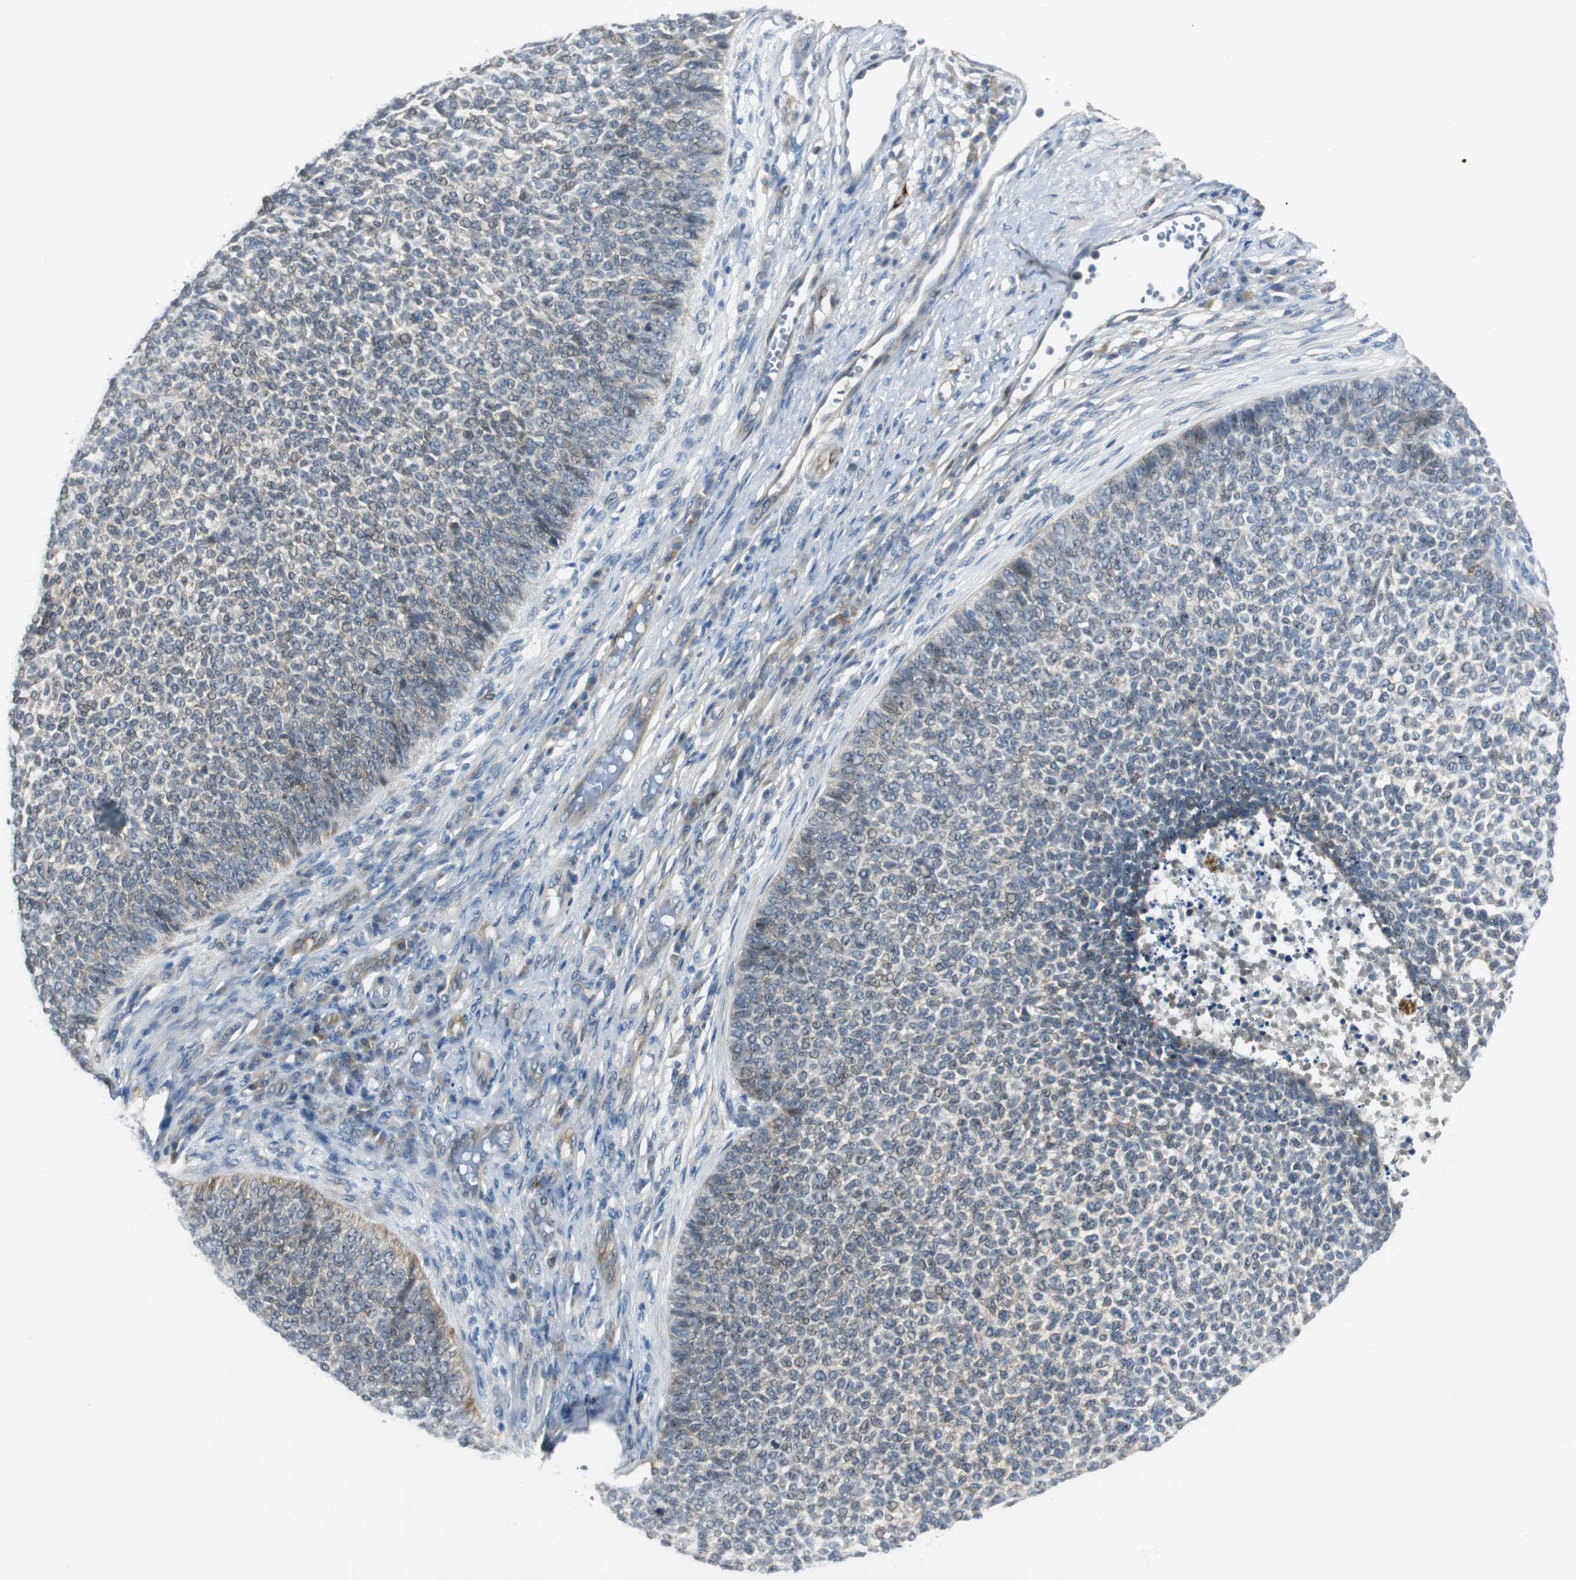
{"staining": {"intensity": "moderate", "quantity": "<25%", "location": "cytoplasmic/membranous,nuclear"}, "tissue": "skin cancer", "cell_type": "Tumor cells", "image_type": "cancer", "snomed": [{"axis": "morphology", "description": "Basal cell carcinoma"}, {"axis": "topography", "description": "Skin"}], "caption": "DAB immunohistochemical staining of skin basal cell carcinoma displays moderate cytoplasmic/membranous and nuclear protein positivity in approximately <25% of tumor cells.", "gene": "FHL2", "patient": {"sex": "female", "age": 84}}